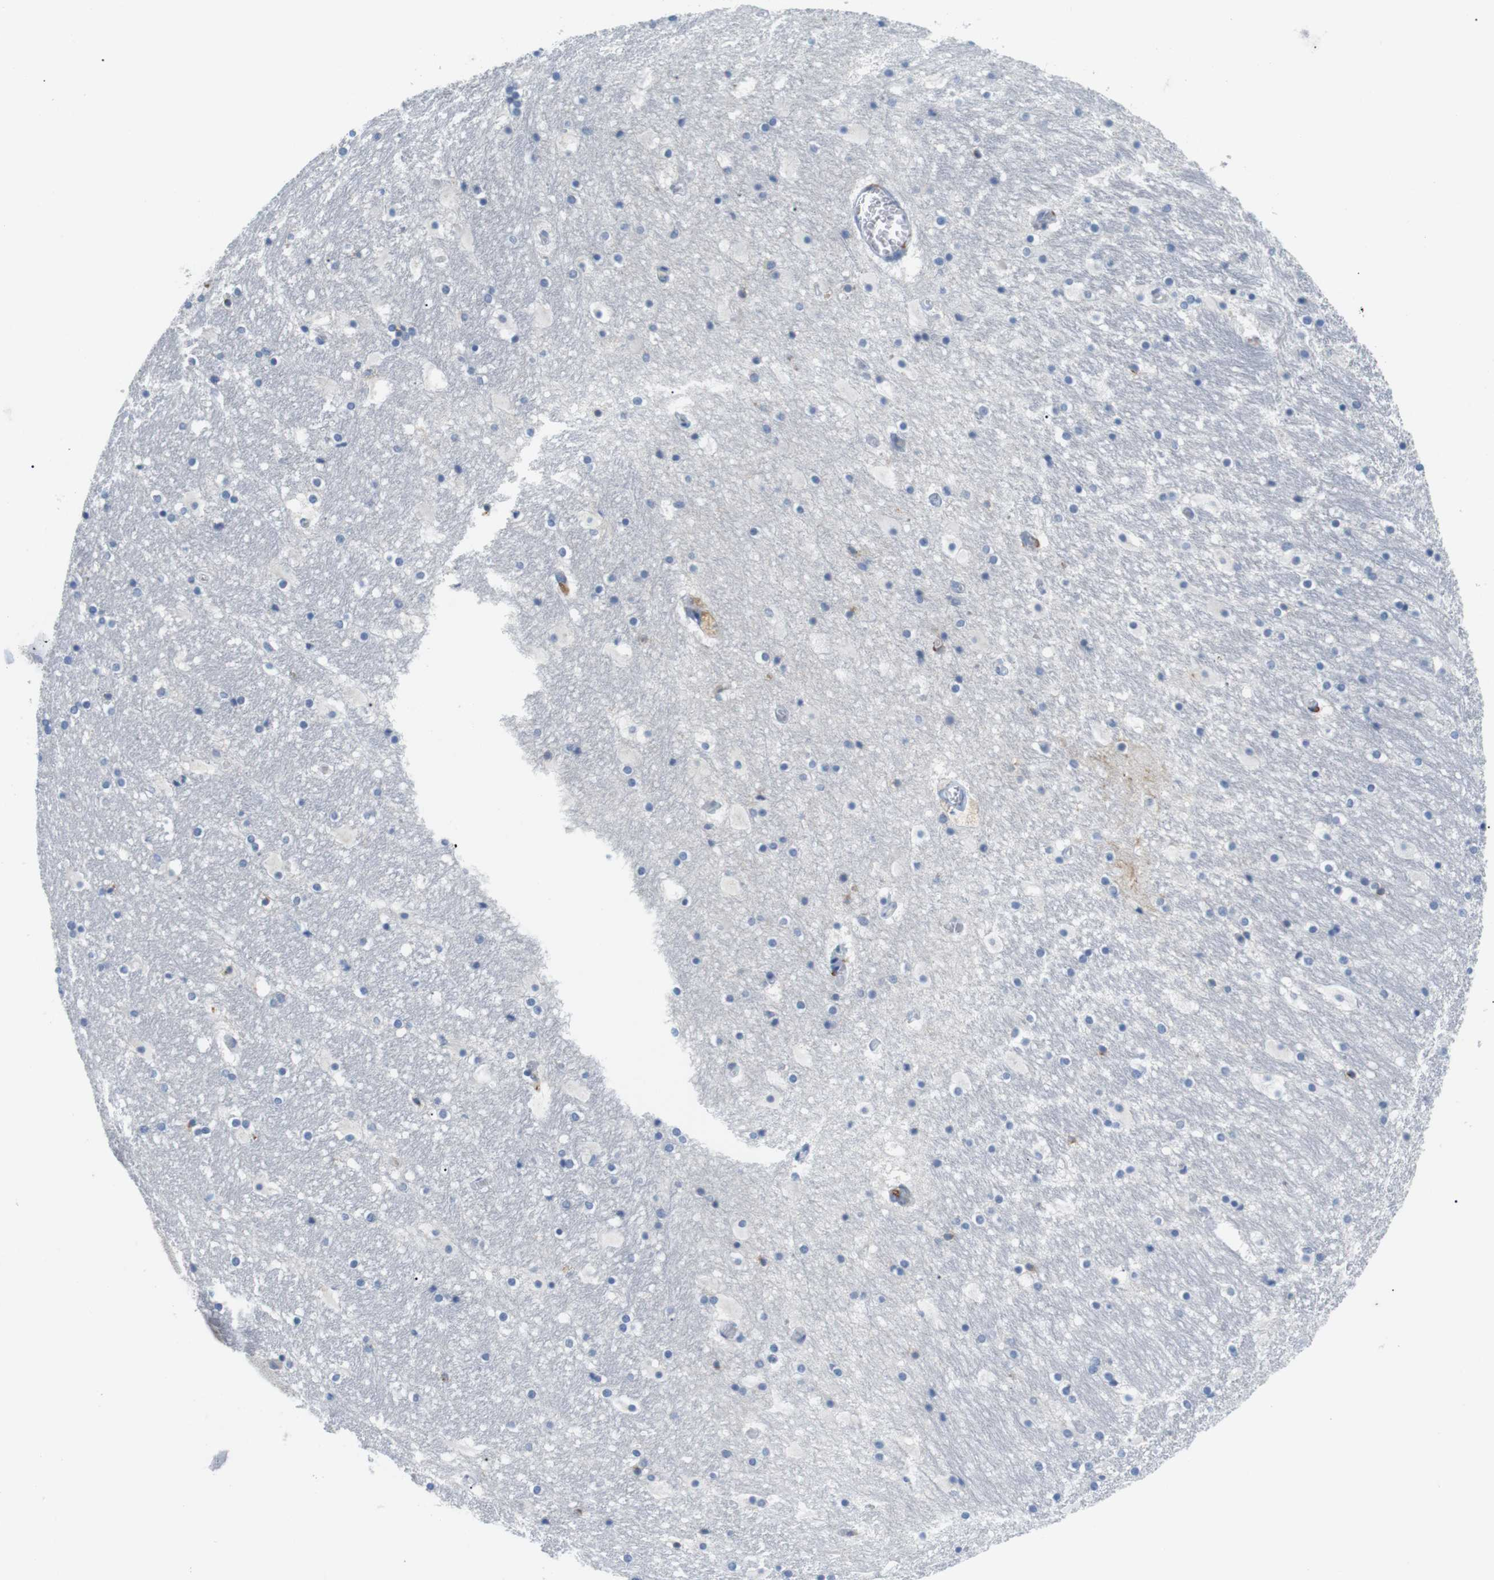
{"staining": {"intensity": "weak", "quantity": "<25%", "location": "cytoplasmic/membranous"}, "tissue": "hippocampus", "cell_type": "Glial cells", "image_type": "normal", "snomed": [{"axis": "morphology", "description": "Normal tissue, NOS"}, {"axis": "topography", "description": "Hippocampus"}], "caption": "Image shows no protein staining in glial cells of unremarkable hippocampus.", "gene": "FCGRT", "patient": {"sex": "male", "age": 45}}